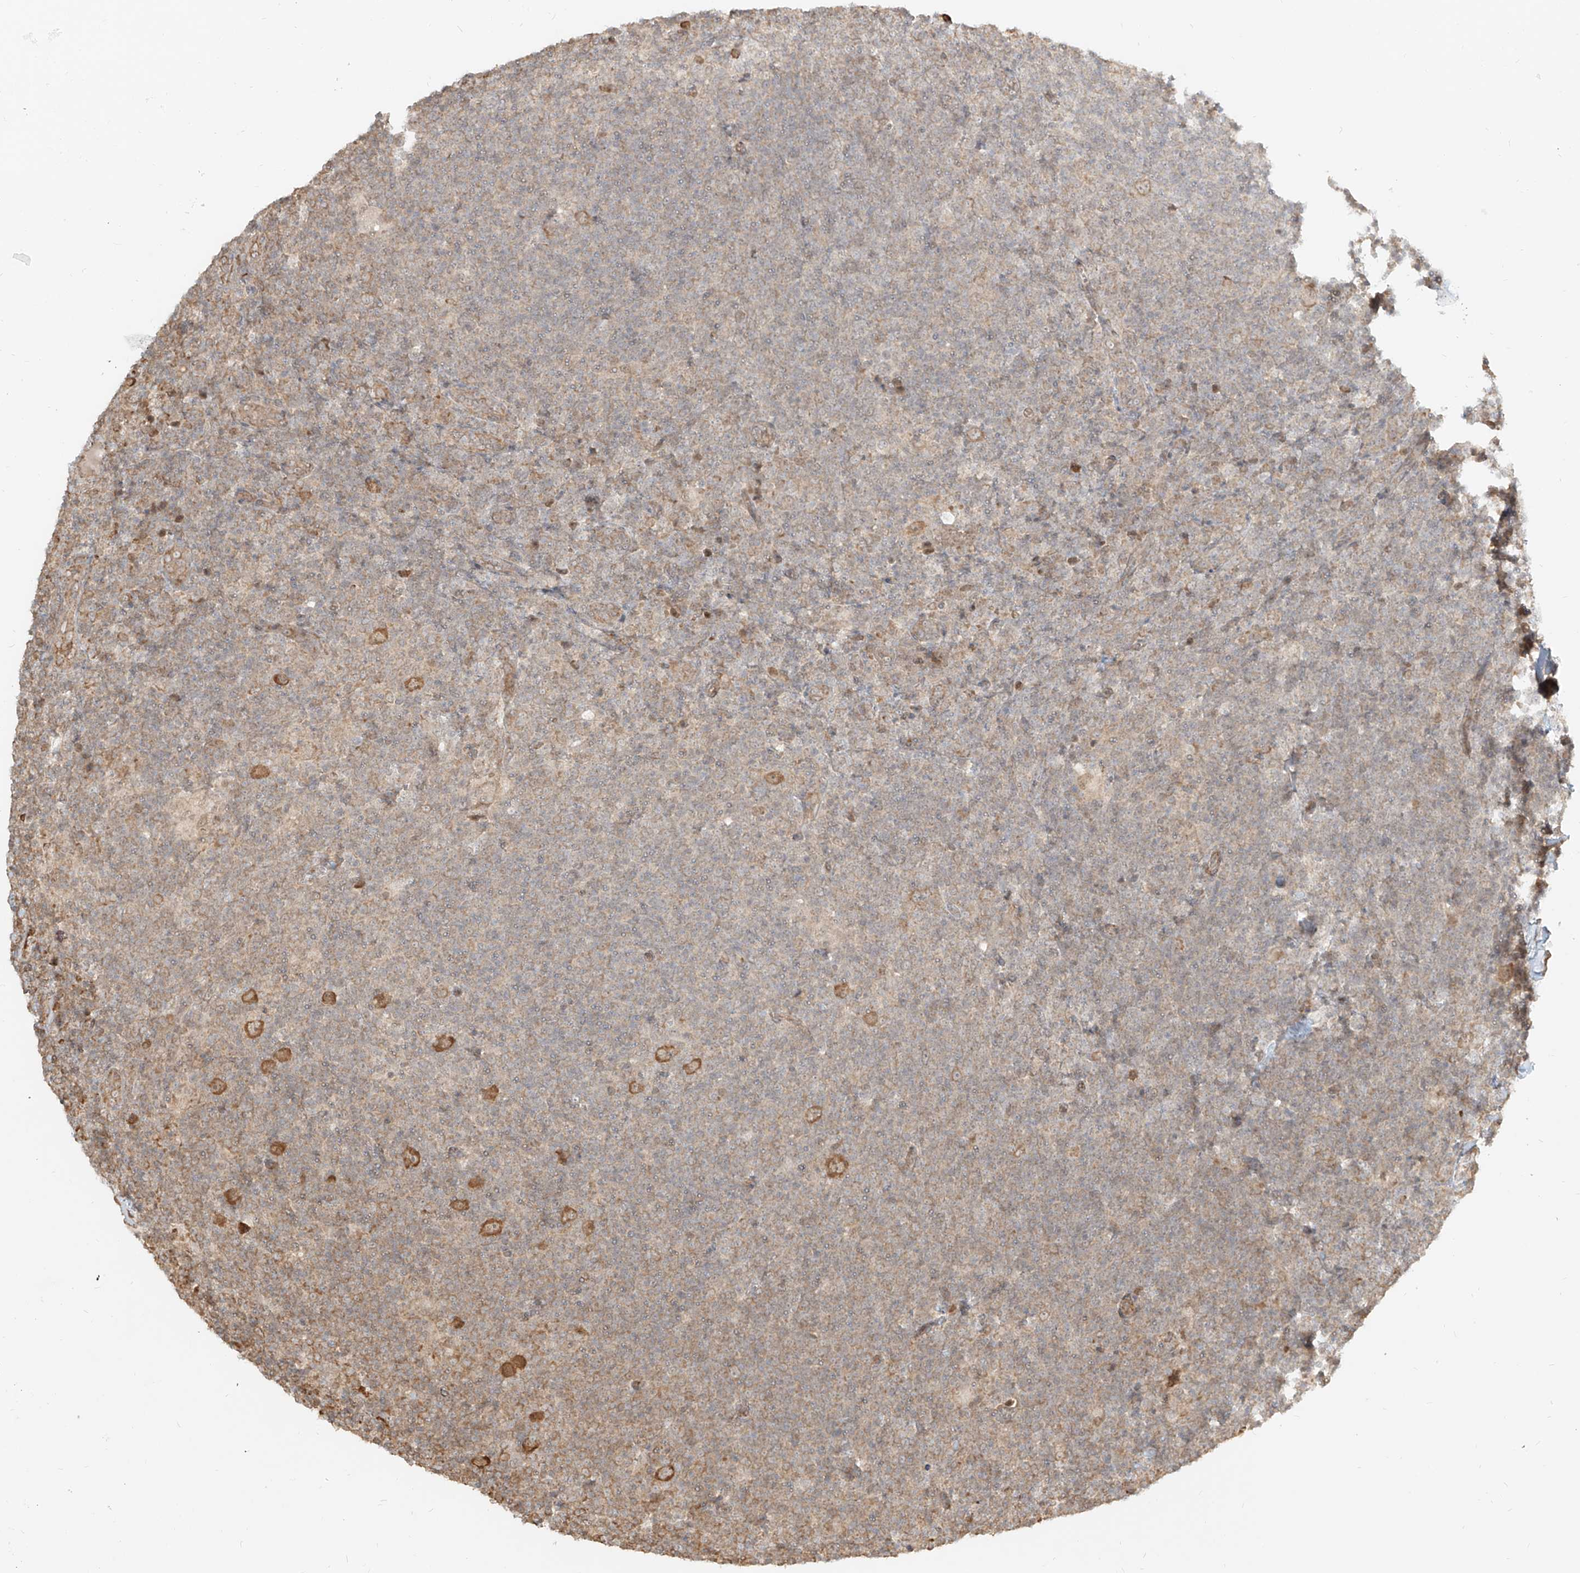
{"staining": {"intensity": "moderate", "quantity": ">75%", "location": "cytoplasmic/membranous"}, "tissue": "lymphoma", "cell_type": "Tumor cells", "image_type": "cancer", "snomed": [{"axis": "morphology", "description": "Hodgkin's disease, NOS"}, {"axis": "topography", "description": "Lymph node"}], "caption": "This is an image of immunohistochemistry (IHC) staining of lymphoma, which shows moderate staining in the cytoplasmic/membranous of tumor cells.", "gene": "UBE2K", "patient": {"sex": "female", "age": 57}}